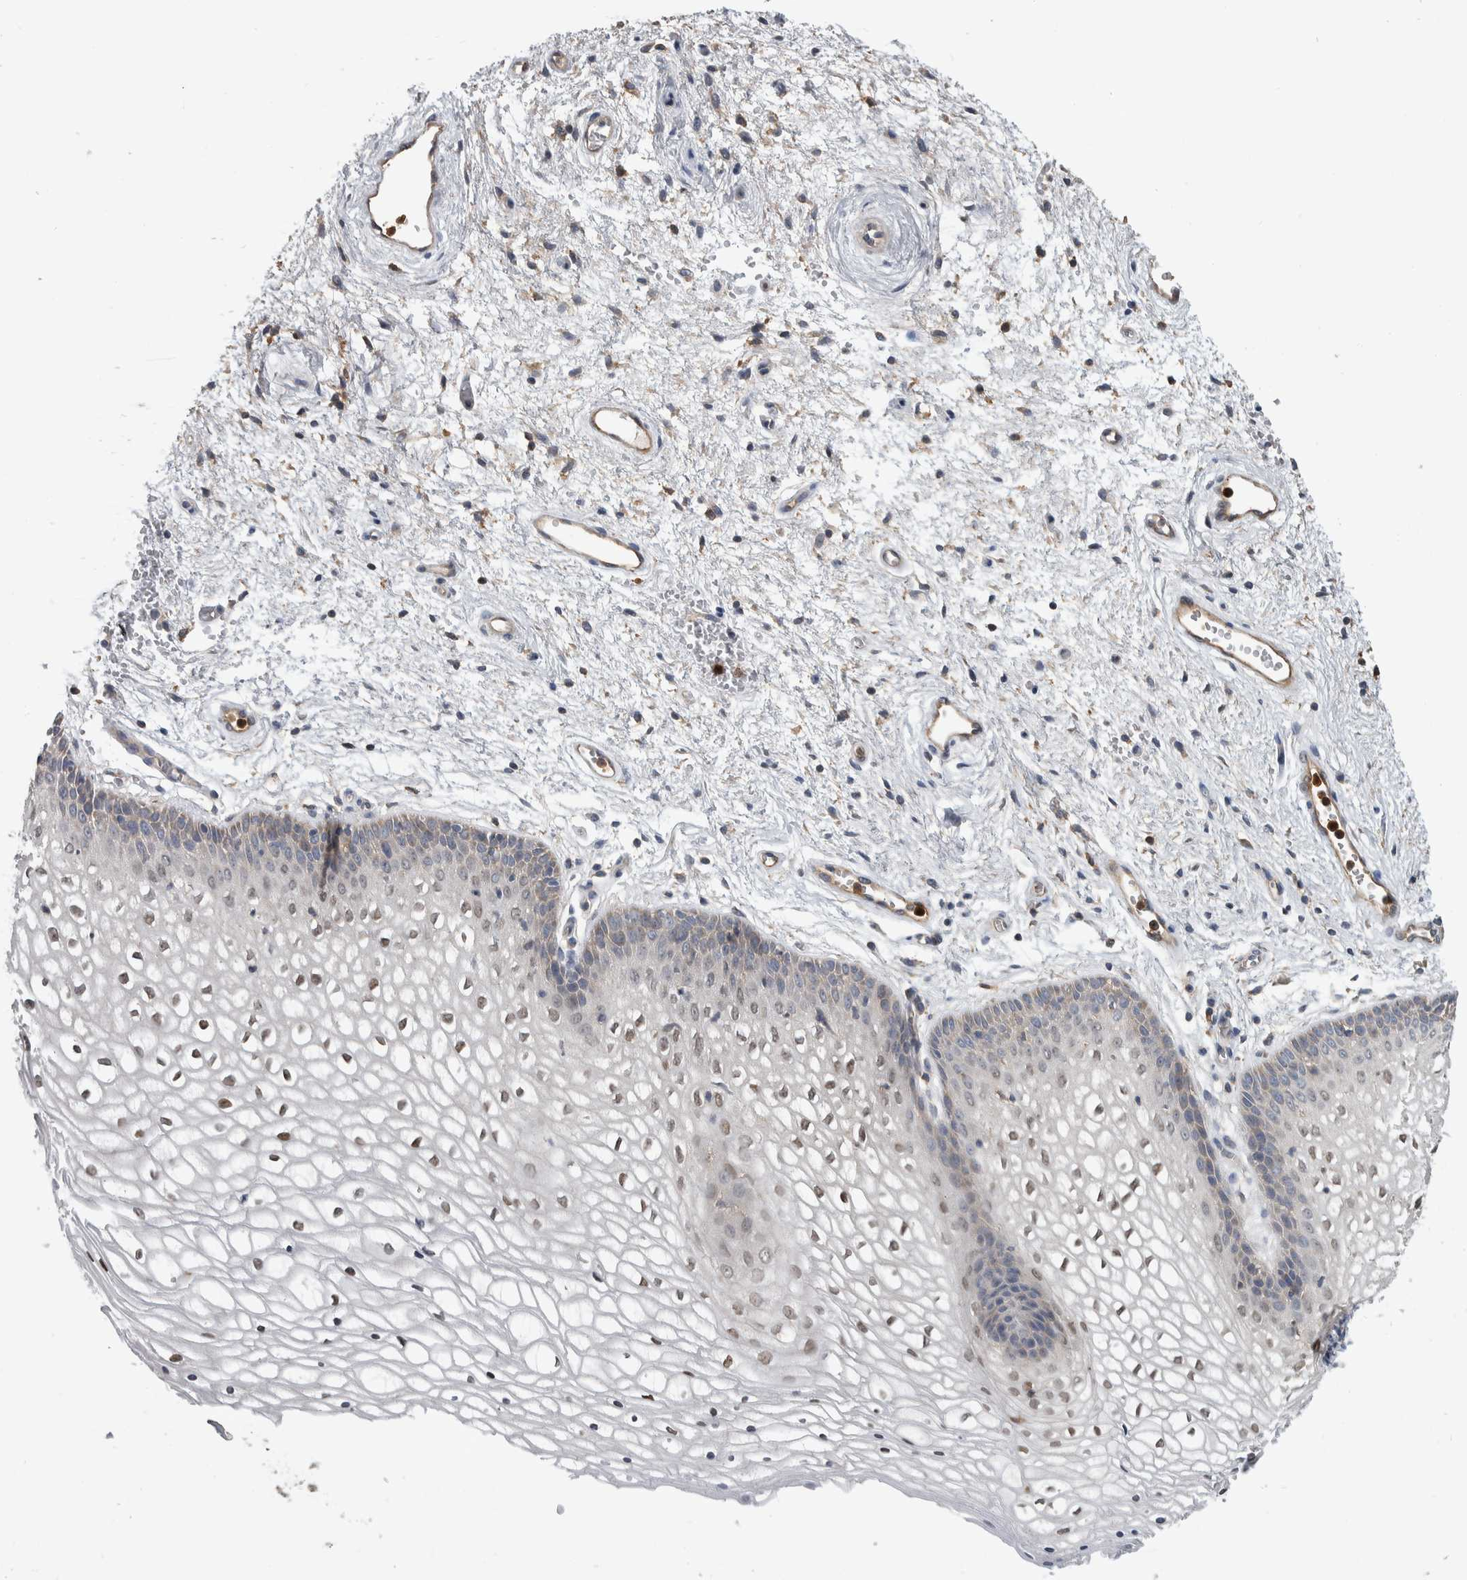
{"staining": {"intensity": "weak", "quantity": "25%-75%", "location": "cytoplasmic/membranous,nuclear"}, "tissue": "vagina", "cell_type": "Squamous epithelial cells", "image_type": "normal", "snomed": [{"axis": "morphology", "description": "Normal tissue, NOS"}, {"axis": "topography", "description": "Vagina"}], "caption": "A low amount of weak cytoplasmic/membranous,nuclear staining is appreciated in approximately 25%-75% of squamous epithelial cells in benign vagina.", "gene": "SDCBP", "patient": {"sex": "female", "age": 34}}